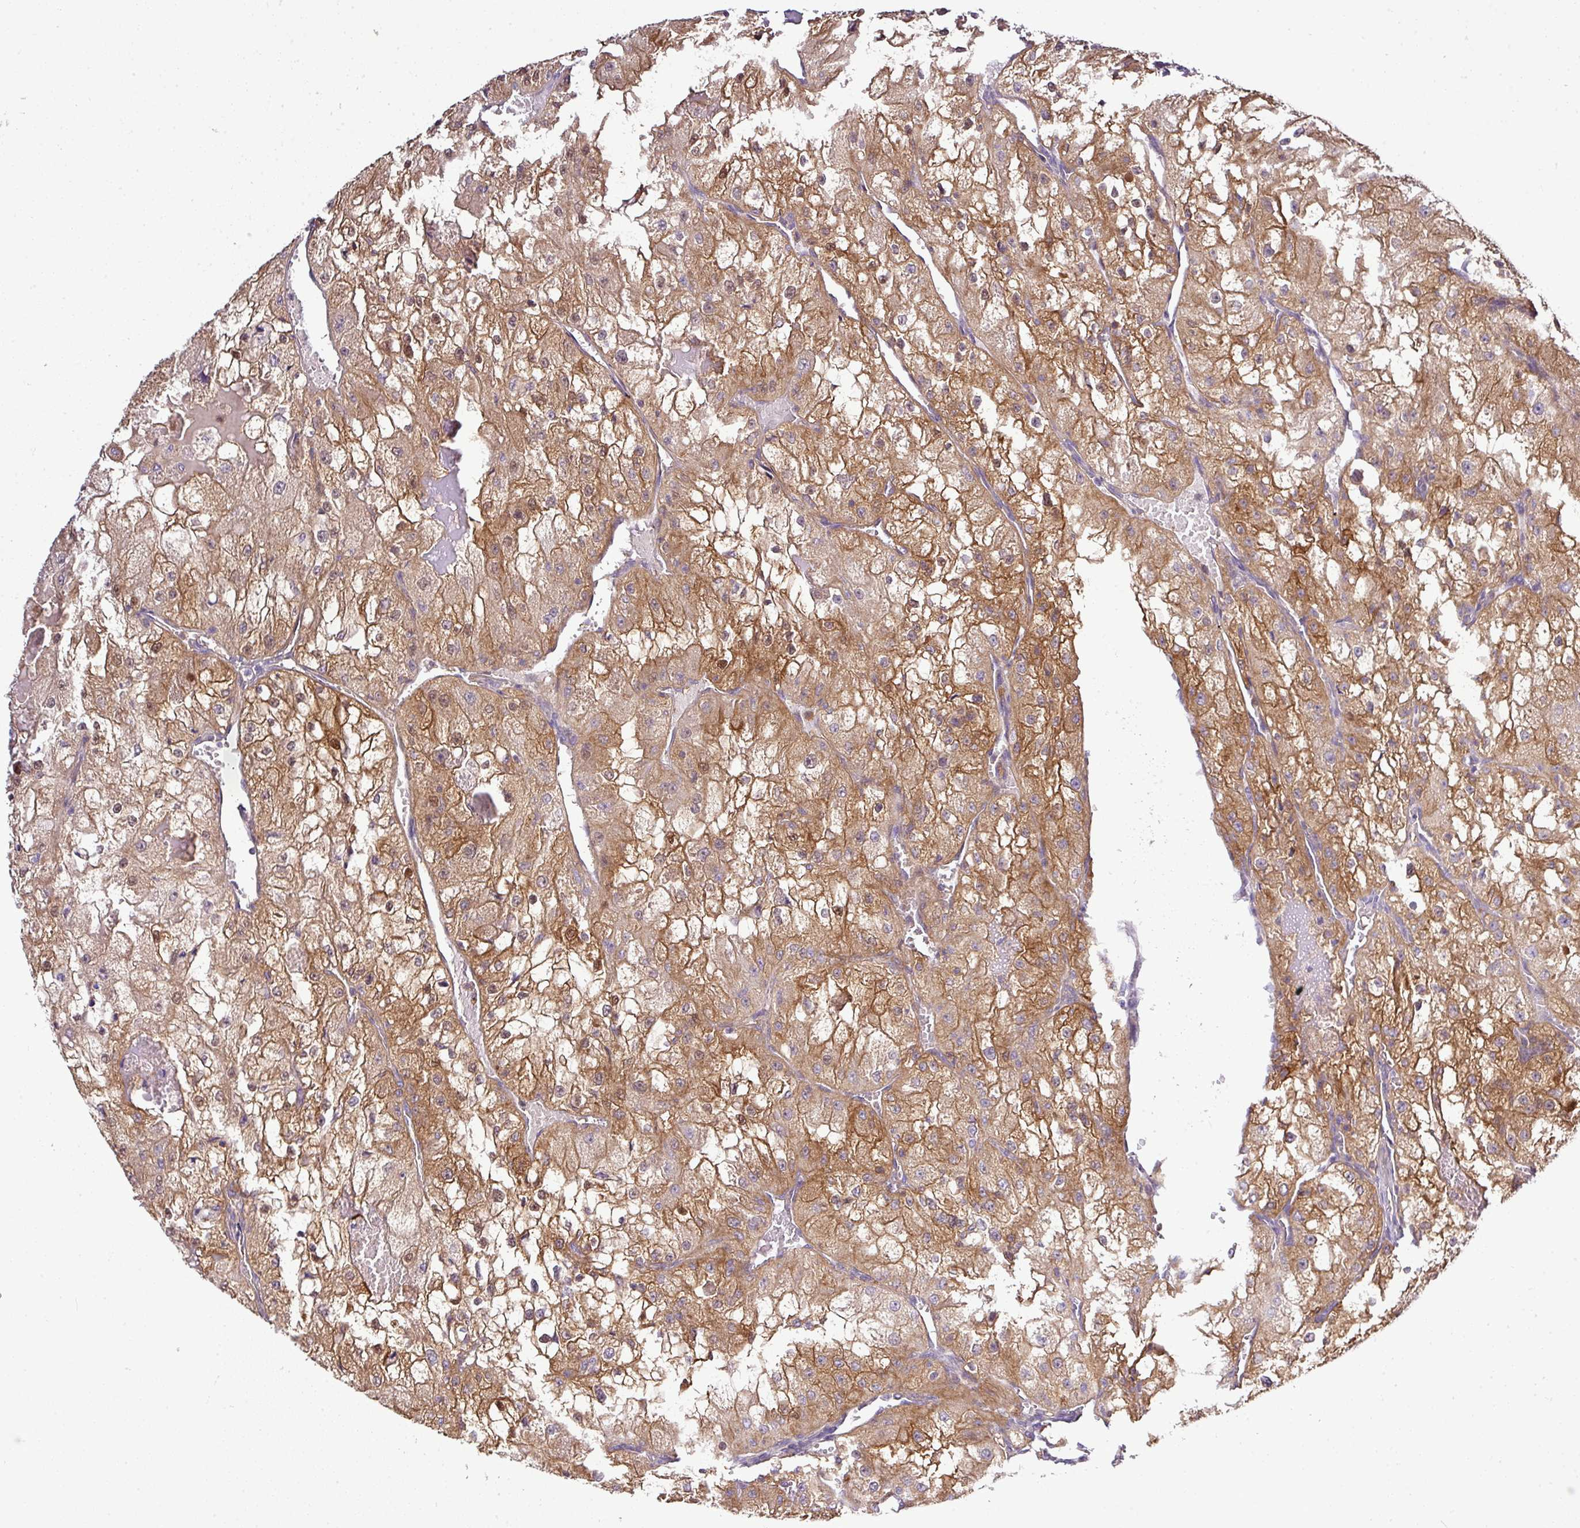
{"staining": {"intensity": "moderate", "quantity": ">75%", "location": "cytoplasmic/membranous"}, "tissue": "renal cancer", "cell_type": "Tumor cells", "image_type": "cancer", "snomed": [{"axis": "morphology", "description": "Adenocarcinoma, NOS"}, {"axis": "topography", "description": "Kidney"}], "caption": "This photomicrograph exhibits immunohistochemistry staining of human adenocarcinoma (renal), with medium moderate cytoplasmic/membranous expression in approximately >75% of tumor cells.", "gene": "TMEM107", "patient": {"sex": "female", "age": 74}}